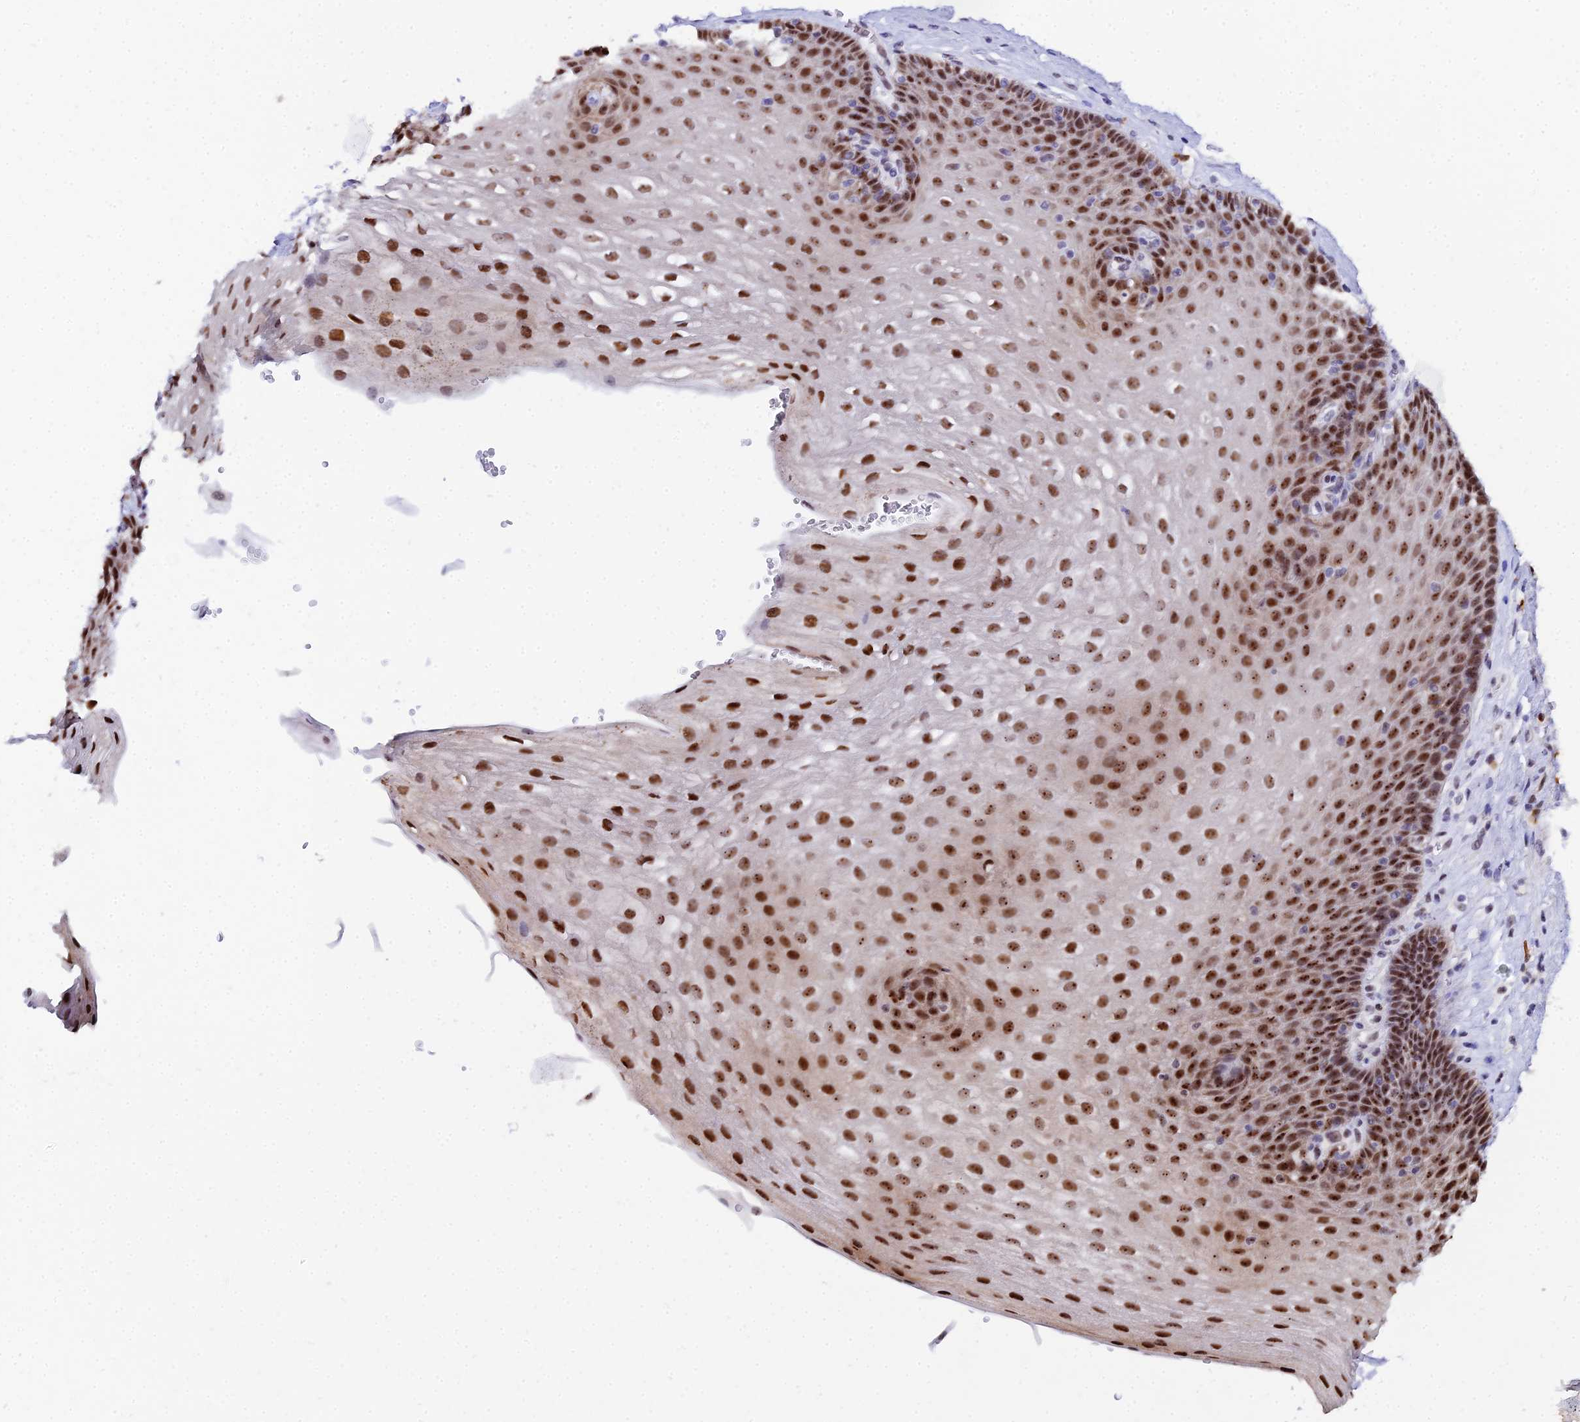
{"staining": {"intensity": "strong", "quantity": ">75%", "location": "nuclear"}, "tissue": "esophagus", "cell_type": "Squamous epithelial cells", "image_type": "normal", "snomed": [{"axis": "morphology", "description": "Normal tissue, NOS"}, {"axis": "topography", "description": "Esophagus"}], "caption": "Unremarkable esophagus demonstrates strong nuclear staining in about >75% of squamous epithelial cells.", "gene": "TIFA", "patient": {"sex": "female", "age": 66}}